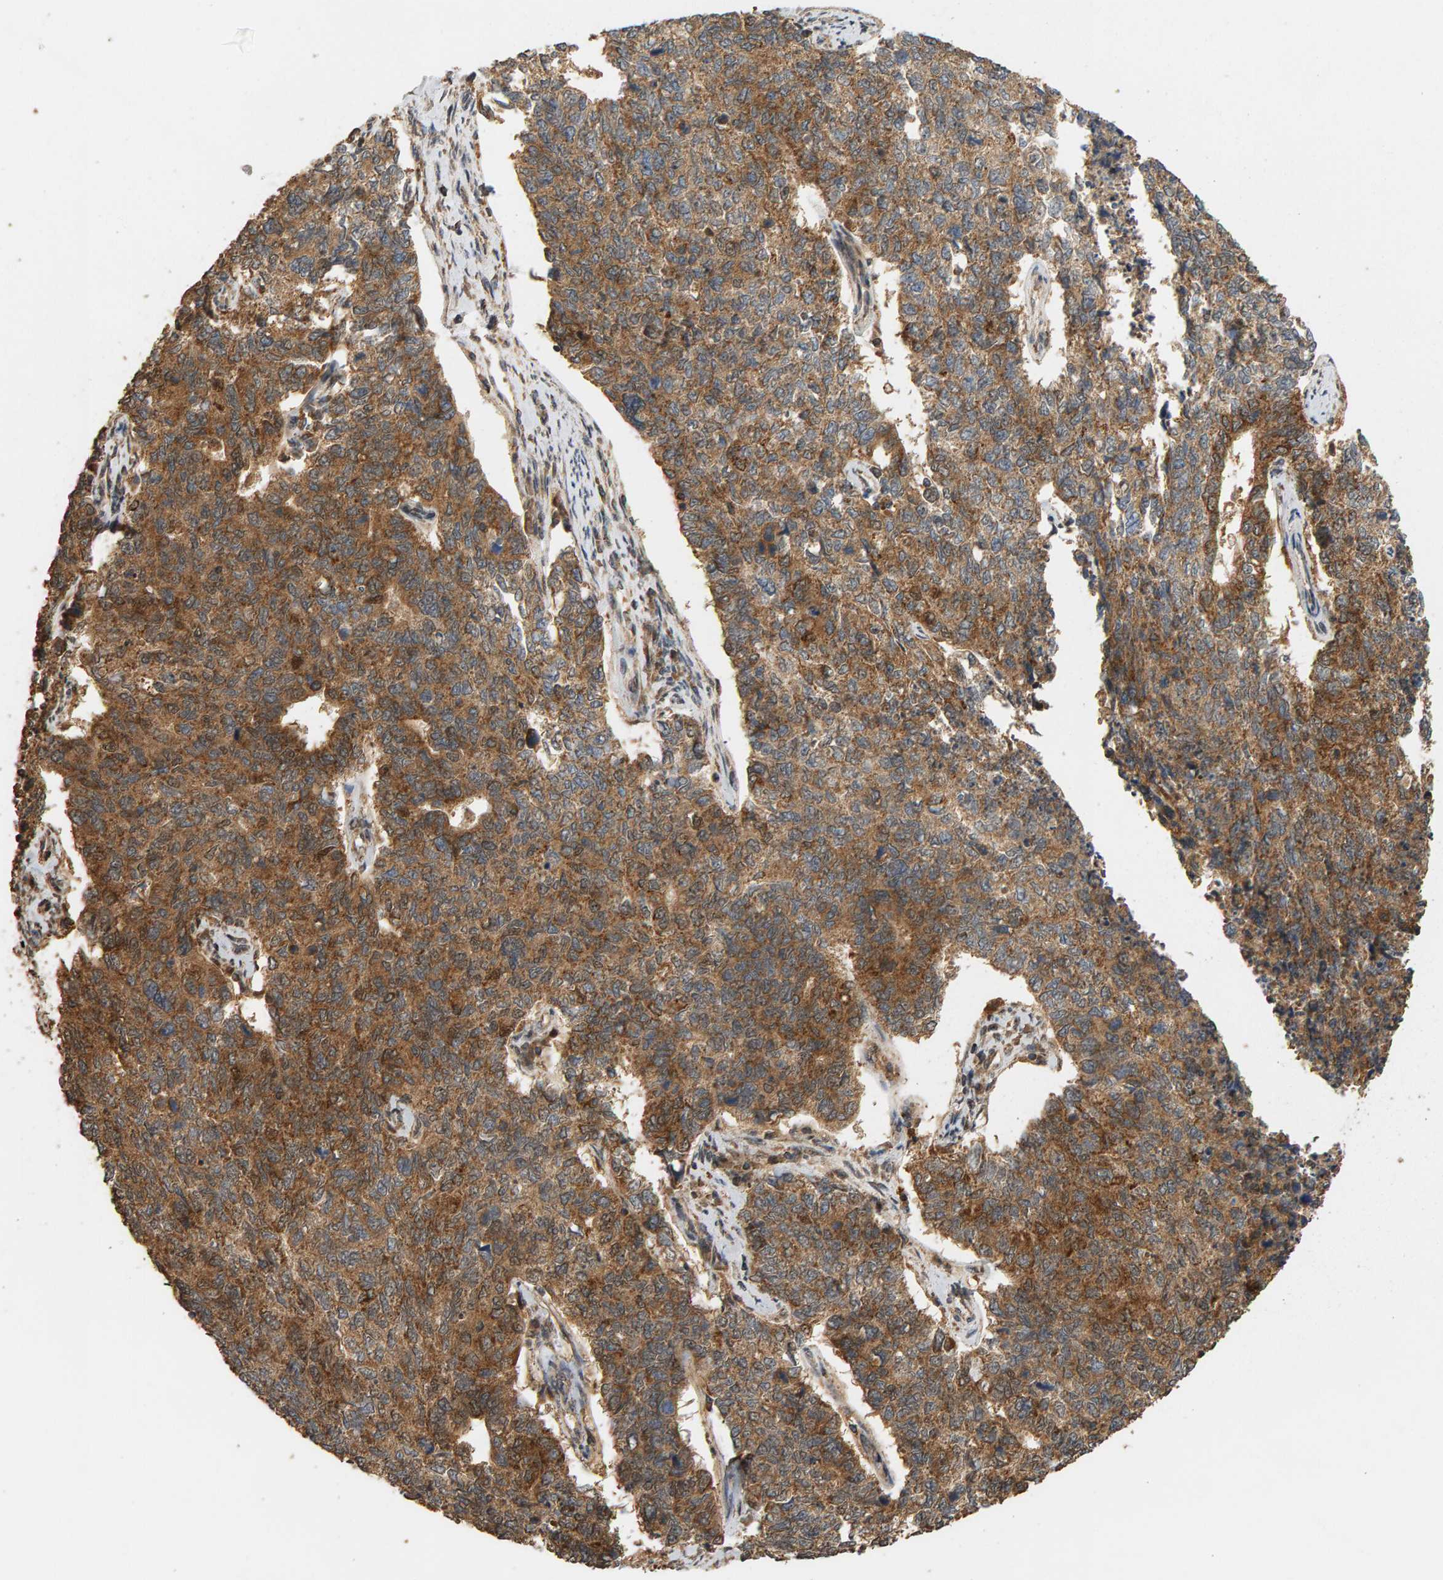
{"staining": {"intensity": "moderate", "quantity": ">75%", "location": "cytoplasmic/membranous,nuclear"}, "tissue": "cervical cancer", "cell_type": "Tumor cells", "image_type": "cancer", "snomed": [{"axis": "morphology", "description": "Squamous cell carcinoma, NOS"}, {"axis": "topography", "description": "Cervix"}], "caption": "A medium amount of moderate cytoplasmic/membranous and nuclear expression is identified in approximately >75% of tumor cells in cervical cancer tissue.", "gene": "GSTK1", "patient": {"sex": "female", "age": 63}}